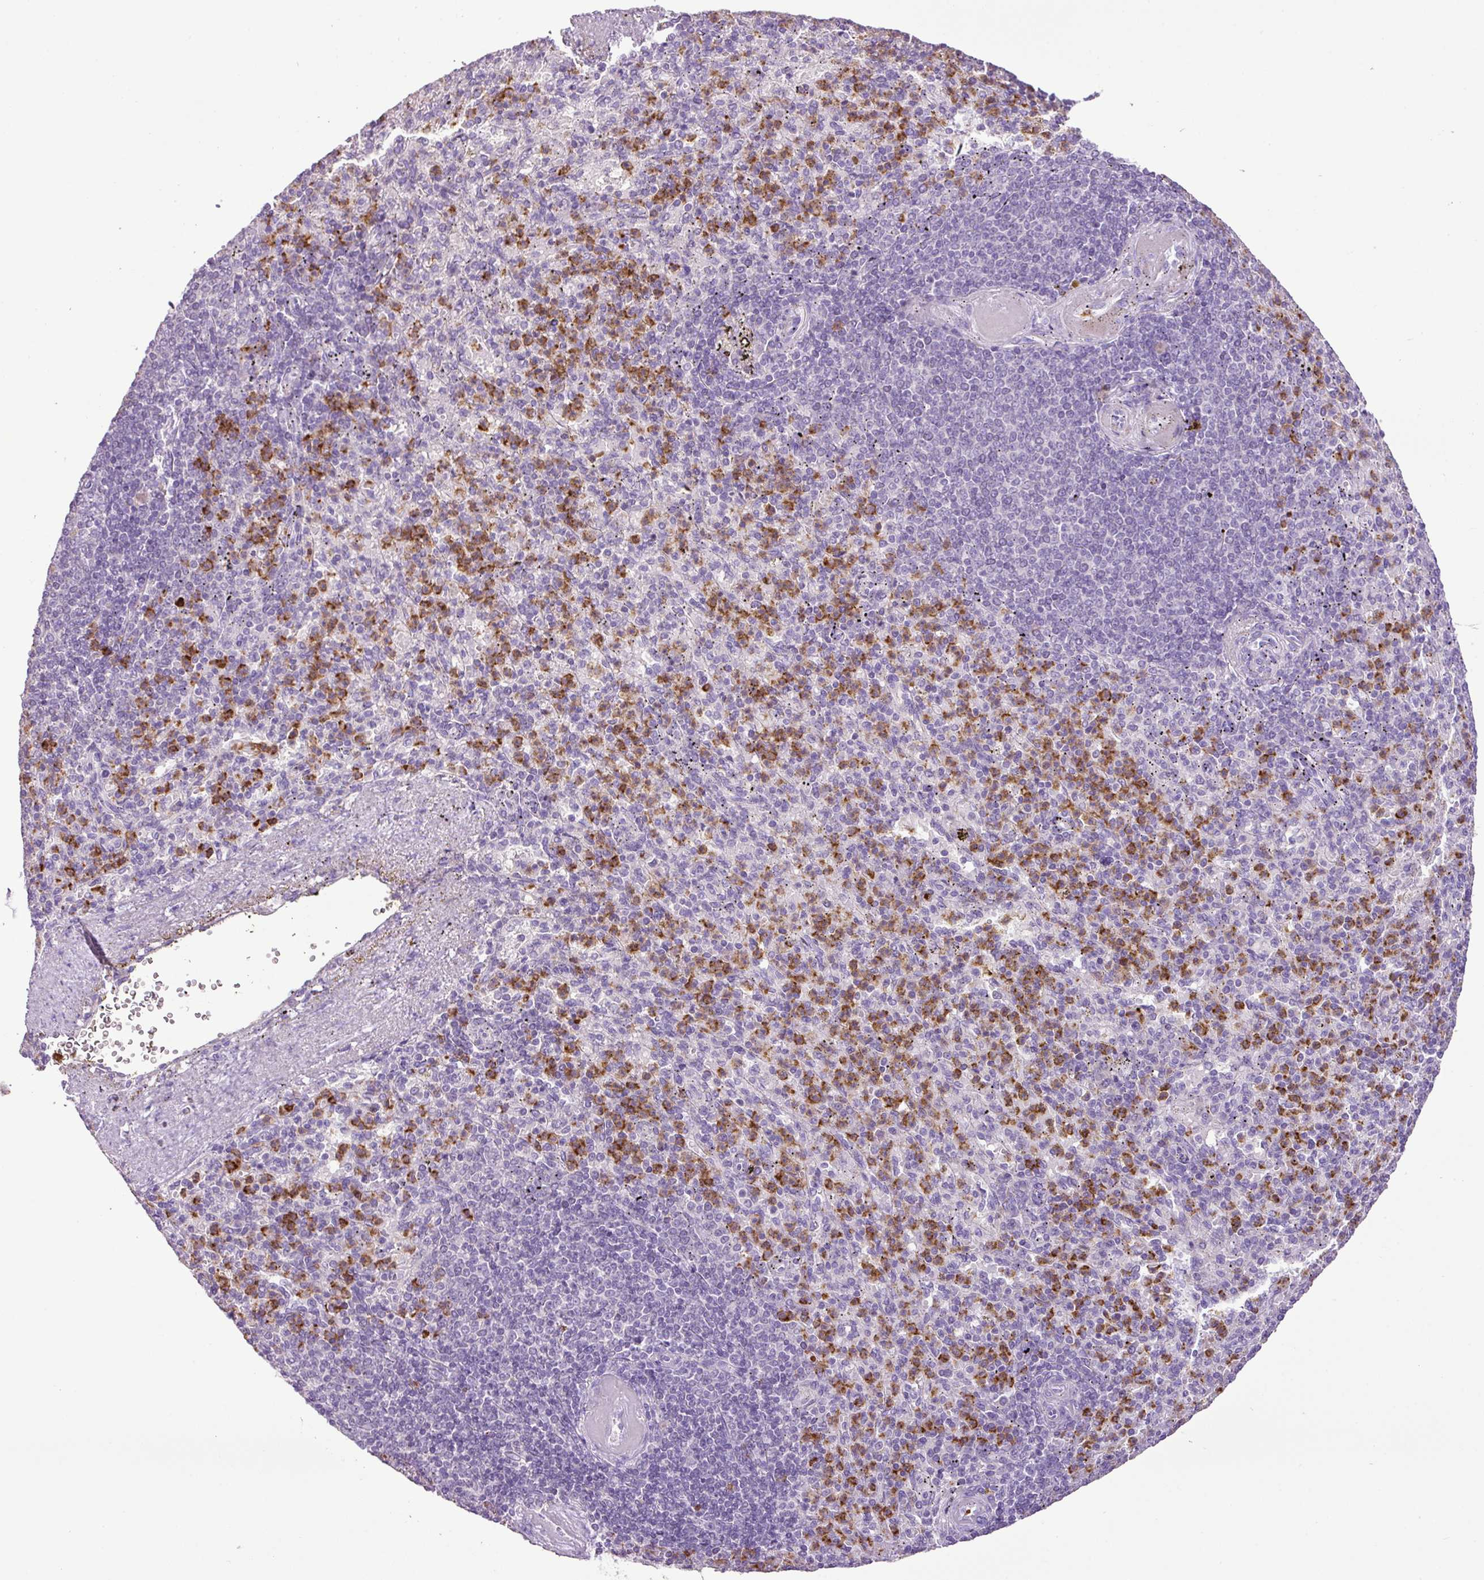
{"staining": {"intensity": "strong", "quantity": "<25%", "location": "cytoplasmic/membranous"}, "tissue": "spleen", "cell_type": "Cells in red pulp", "image_type": "normal", "snomed": [{"axis": "morphology", "description": "Normal tissue, NOS"}, {"axis": "topography", "description": "Spleen"}], "caption": "DAB (3,3'-diaminobenzidine) immunohistochemical staining of unremarkable human spleen demonstrates strong cytoplasmic/membranous protein expression in about <25% of cells in red pulp.", "gene": "HTR3E", "patient": {"sex": "female", "age": 74}}